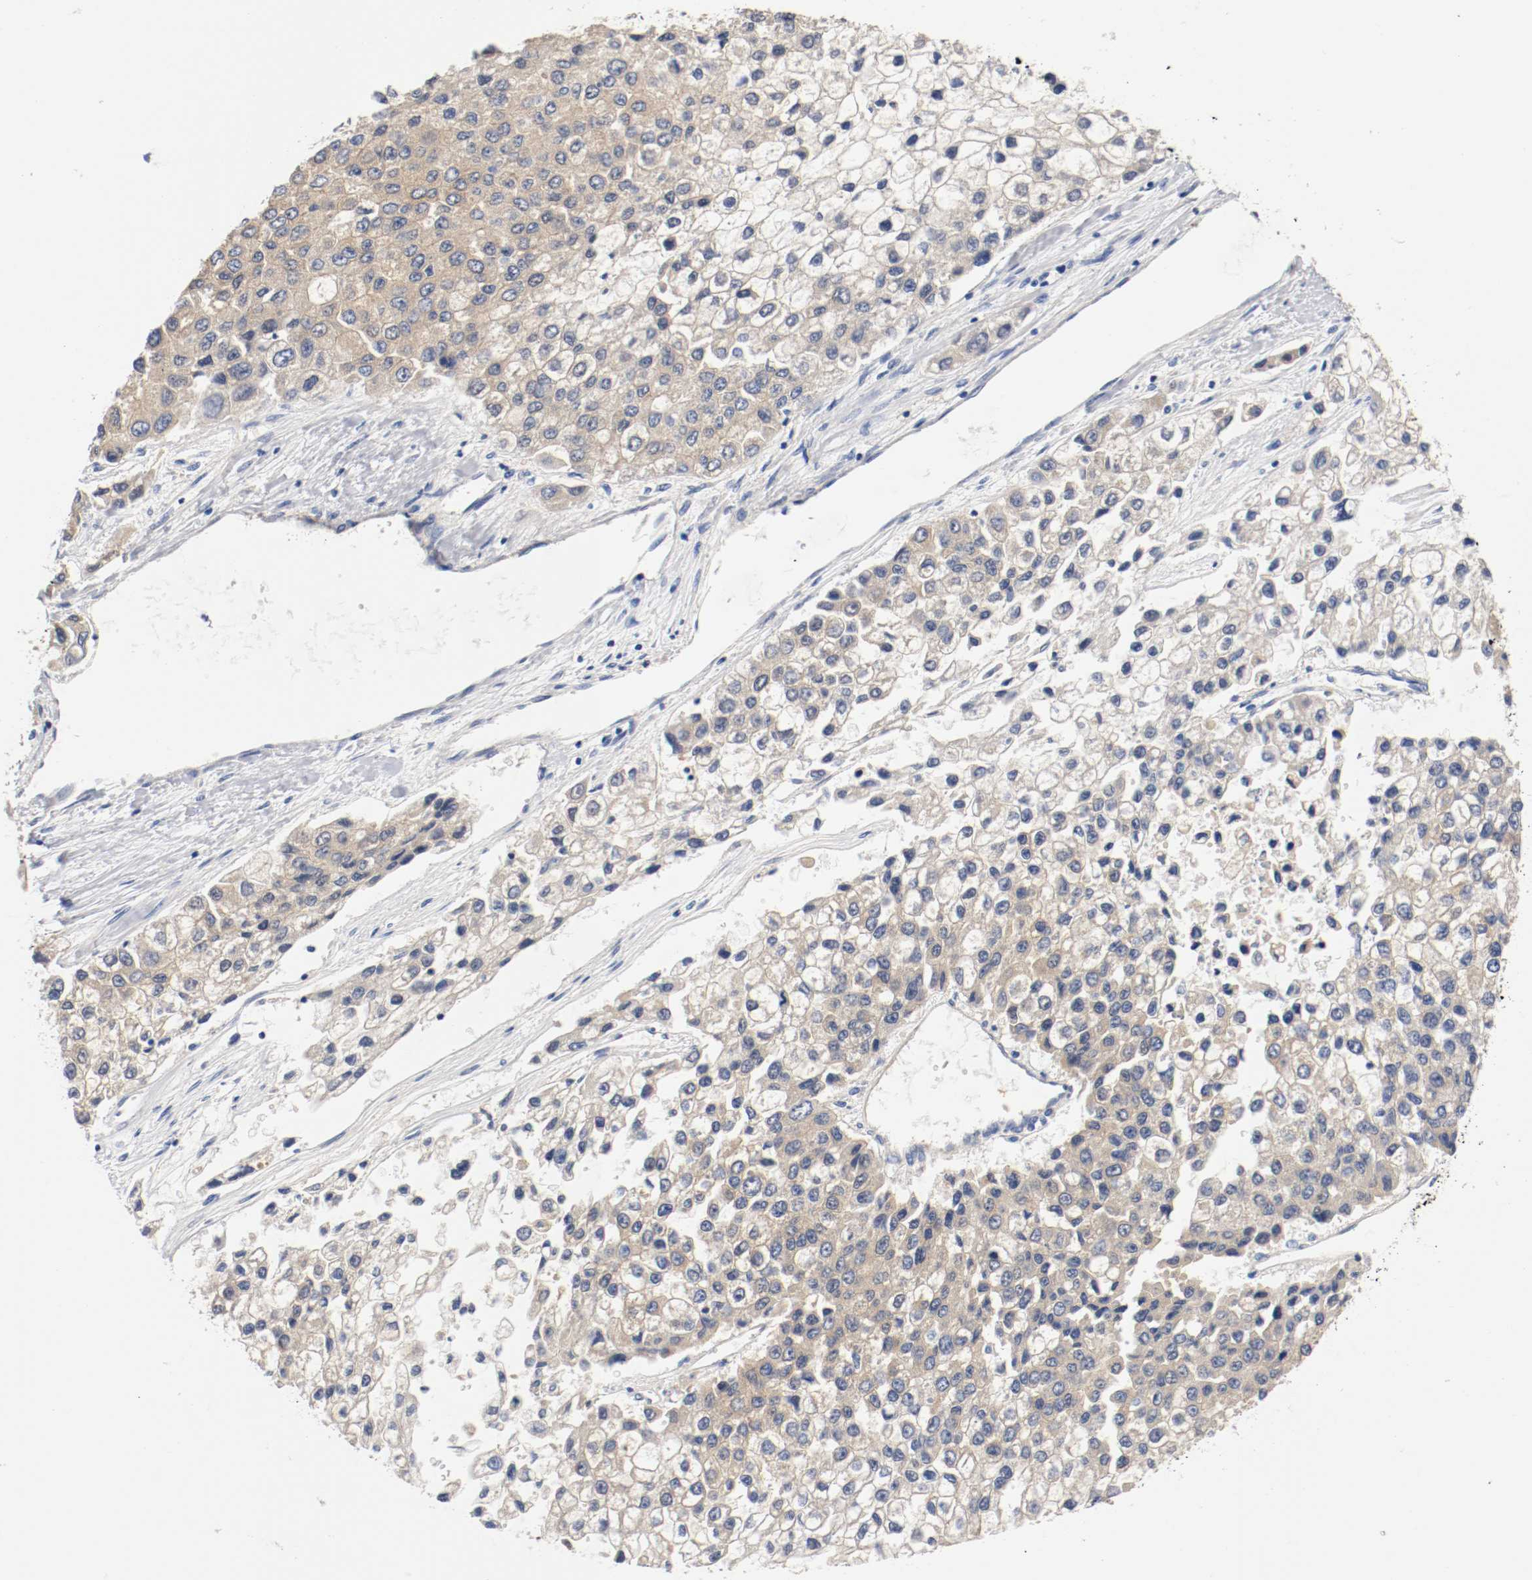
{"staining": {"intensity": "weak", "quantity": ">75%", "location": "cytoplasmic/membranous"}, "tissue": "liver cancer", "cell_type": "Tumor cells", "image_type": "cancer", "snomed": [{"axis": "morphology", "description": "Carcinoma, Hepatocellular, NOS"}, {"axis": "topography", "description": "Liver"}], "caption": "Protein staining of liver hepatocellular carcinoma tissue exhibits weak cytoplasmic/membranous expression in about >75% of tumor cells.", "gene": "HGS", "patient": {"sex": "female", "age": 66}}